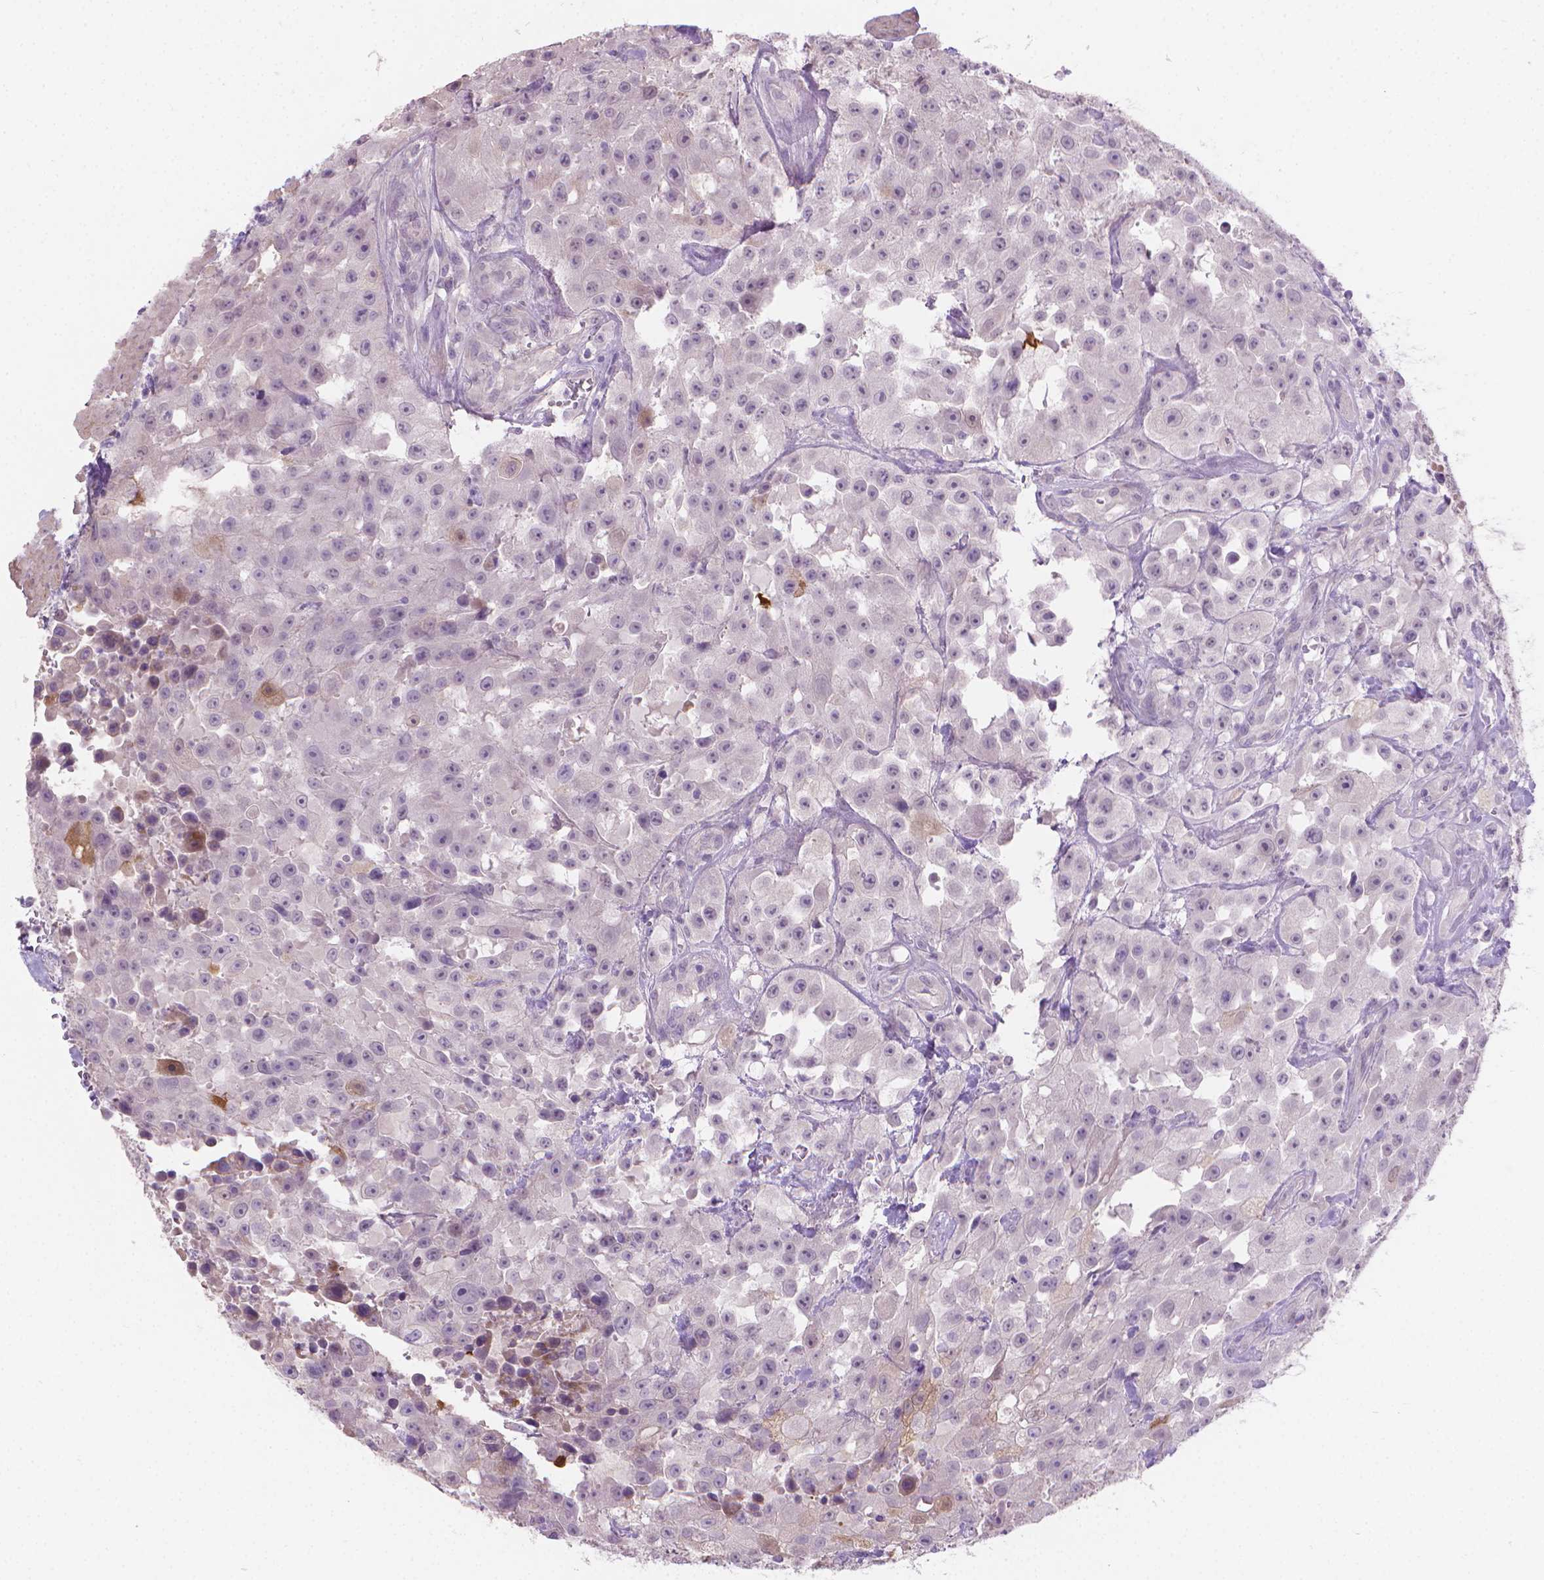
{"staining": {"intensity": "negative", "quantity": "none", "location": "none"}, "tissue": "urothelial cancer", "cell_type": "Tumor cells", "image_type": "cancer", "snomed": [{"axis": "morphology", "description": "Urothelial carcinoma, High grade"}, {"axis": "topography", "description": "Urinary bladder"}], "caption": "Immunohistochemical staining of human urothelial cancer displays no significant positivity in tumor cells.", "gene": "GSDMA", "patient": {"sex": "male", "age": 79}}